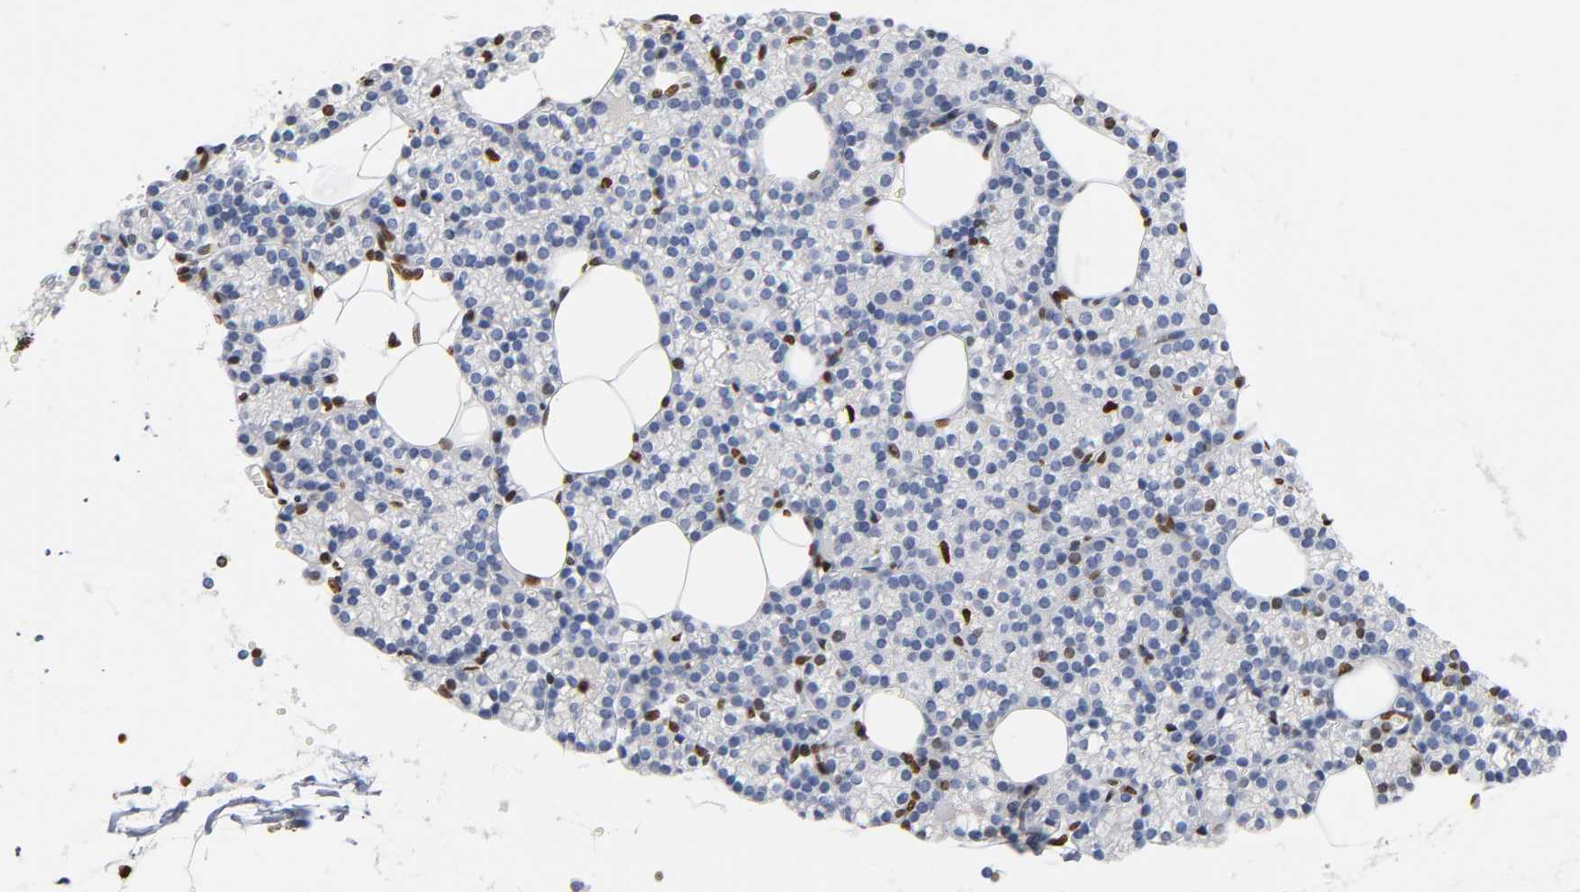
{"staining": {"intensity": "strong", "quantity": "25%-75%", "location": "nuclear"}, "tissue": "parathyroid gland", "cell_type": "Glandular cells", "image_type": "normal", "snomed": [{"axis": "morphology", "description": "Normal tissue, NOS"}, {"axis": "topography", "description": "Parathyroid gland"}], "caption": "DAB immunohistochemical staining of unremarkable human parathyroid gland displays strong nuclear protein expression in about 25%-75% of glandular cells. (brown staining indicates protein expression, while blue staining denotes nuclei).", "gene": "HOXA6", "patient": {"sex": "female", "age": 60}}